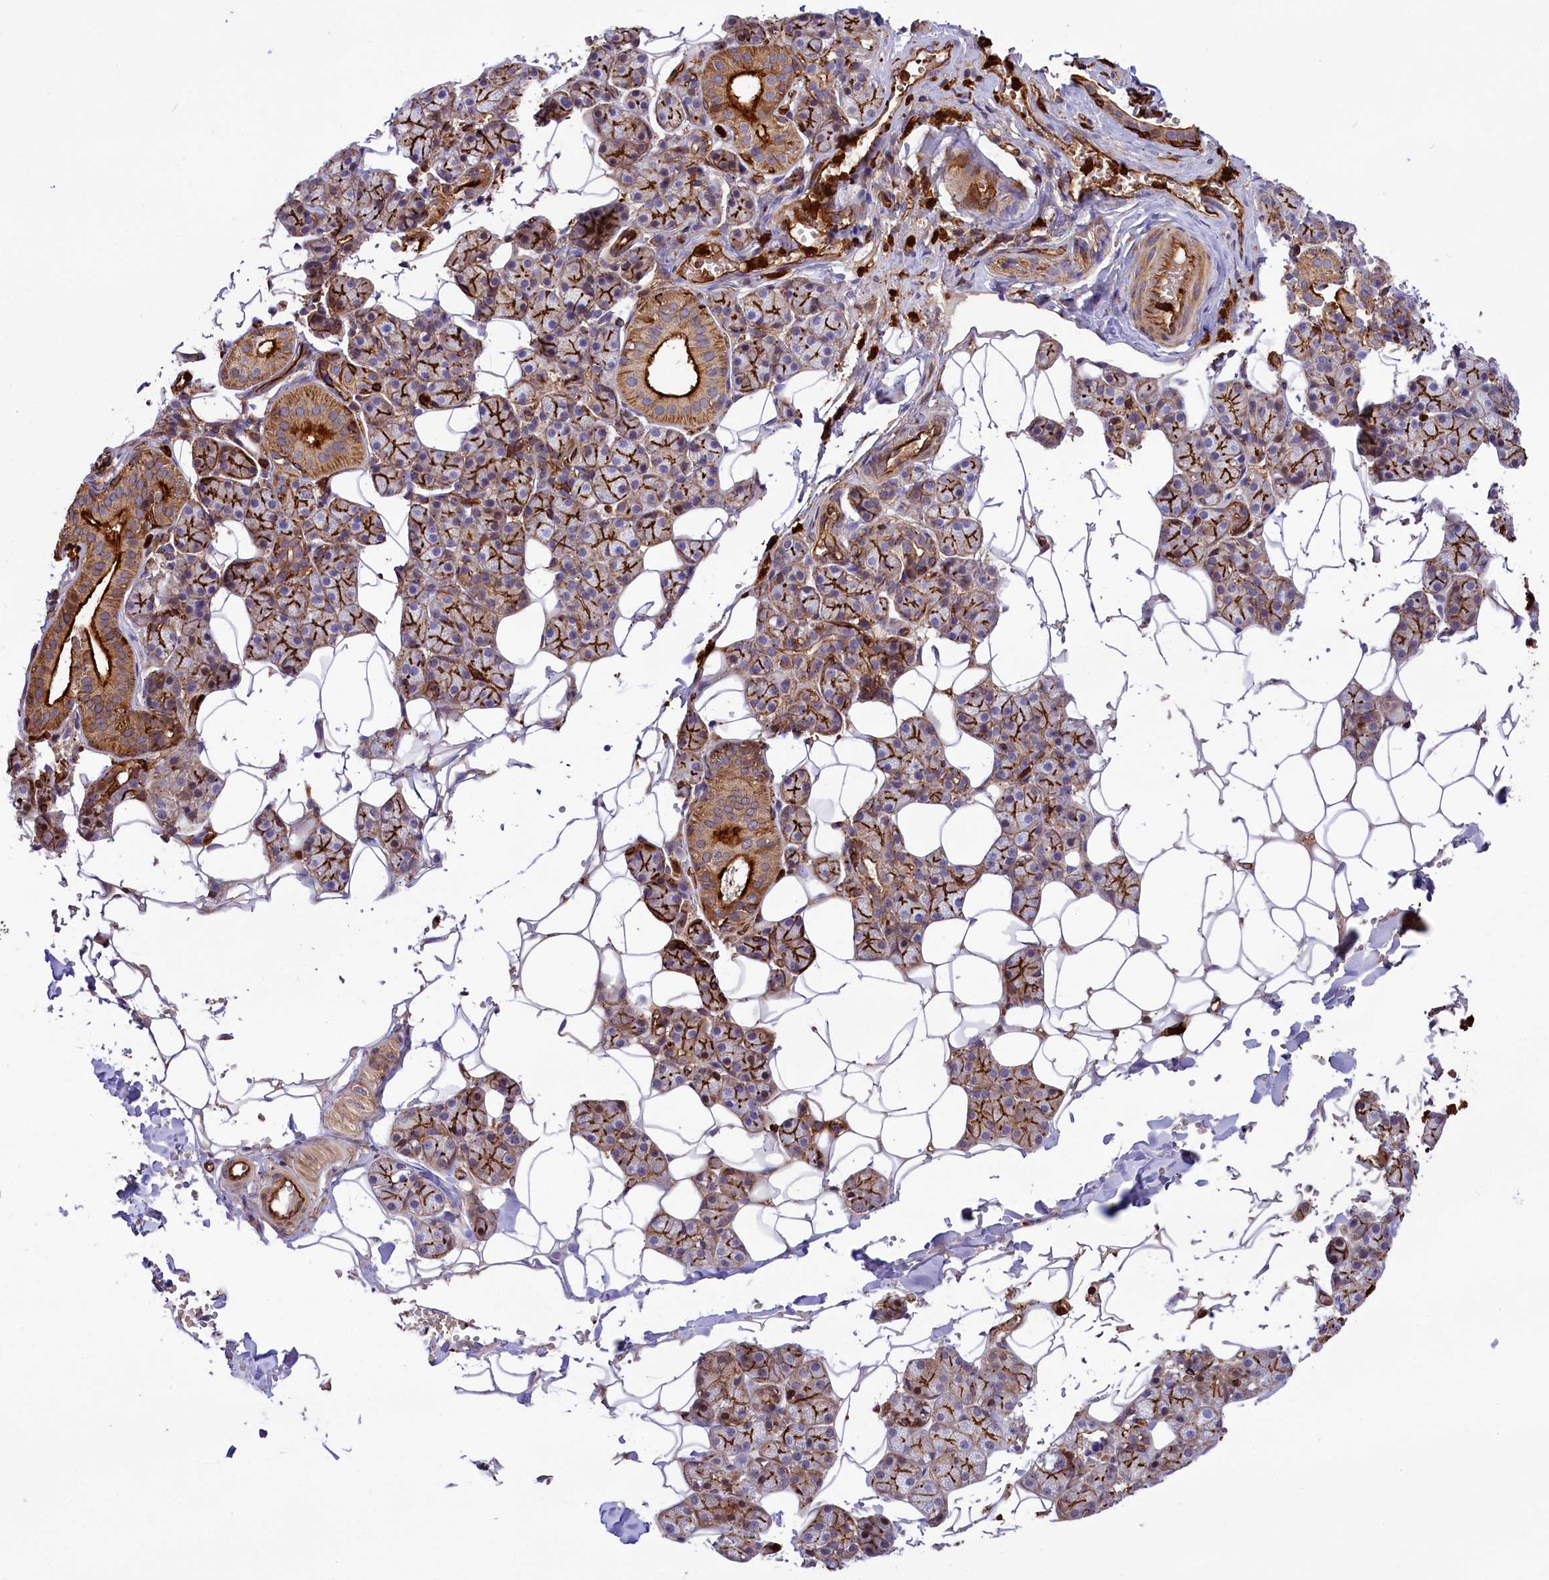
{"staining": {"intensity": "strong", "quantity": "25%-75%", "location": "cytoplasmic/membranous"}, "tissue": "salivary gland", "cell_type": "Glandular cells", "image_type": "normal", "snomed": [{"axis": "morphology", "description": "Normal tissue, NOS"}, {"axis": "topography", "description": "Salivary gland"}], "caption": "Salivary gland stained with a brown dye exhibits strong cytoplasmic/membranous positive positivity in about 25%-75% of glandular cells.", "gene": "CD99L2", "patient": {"sex": "female", "age": 33}}